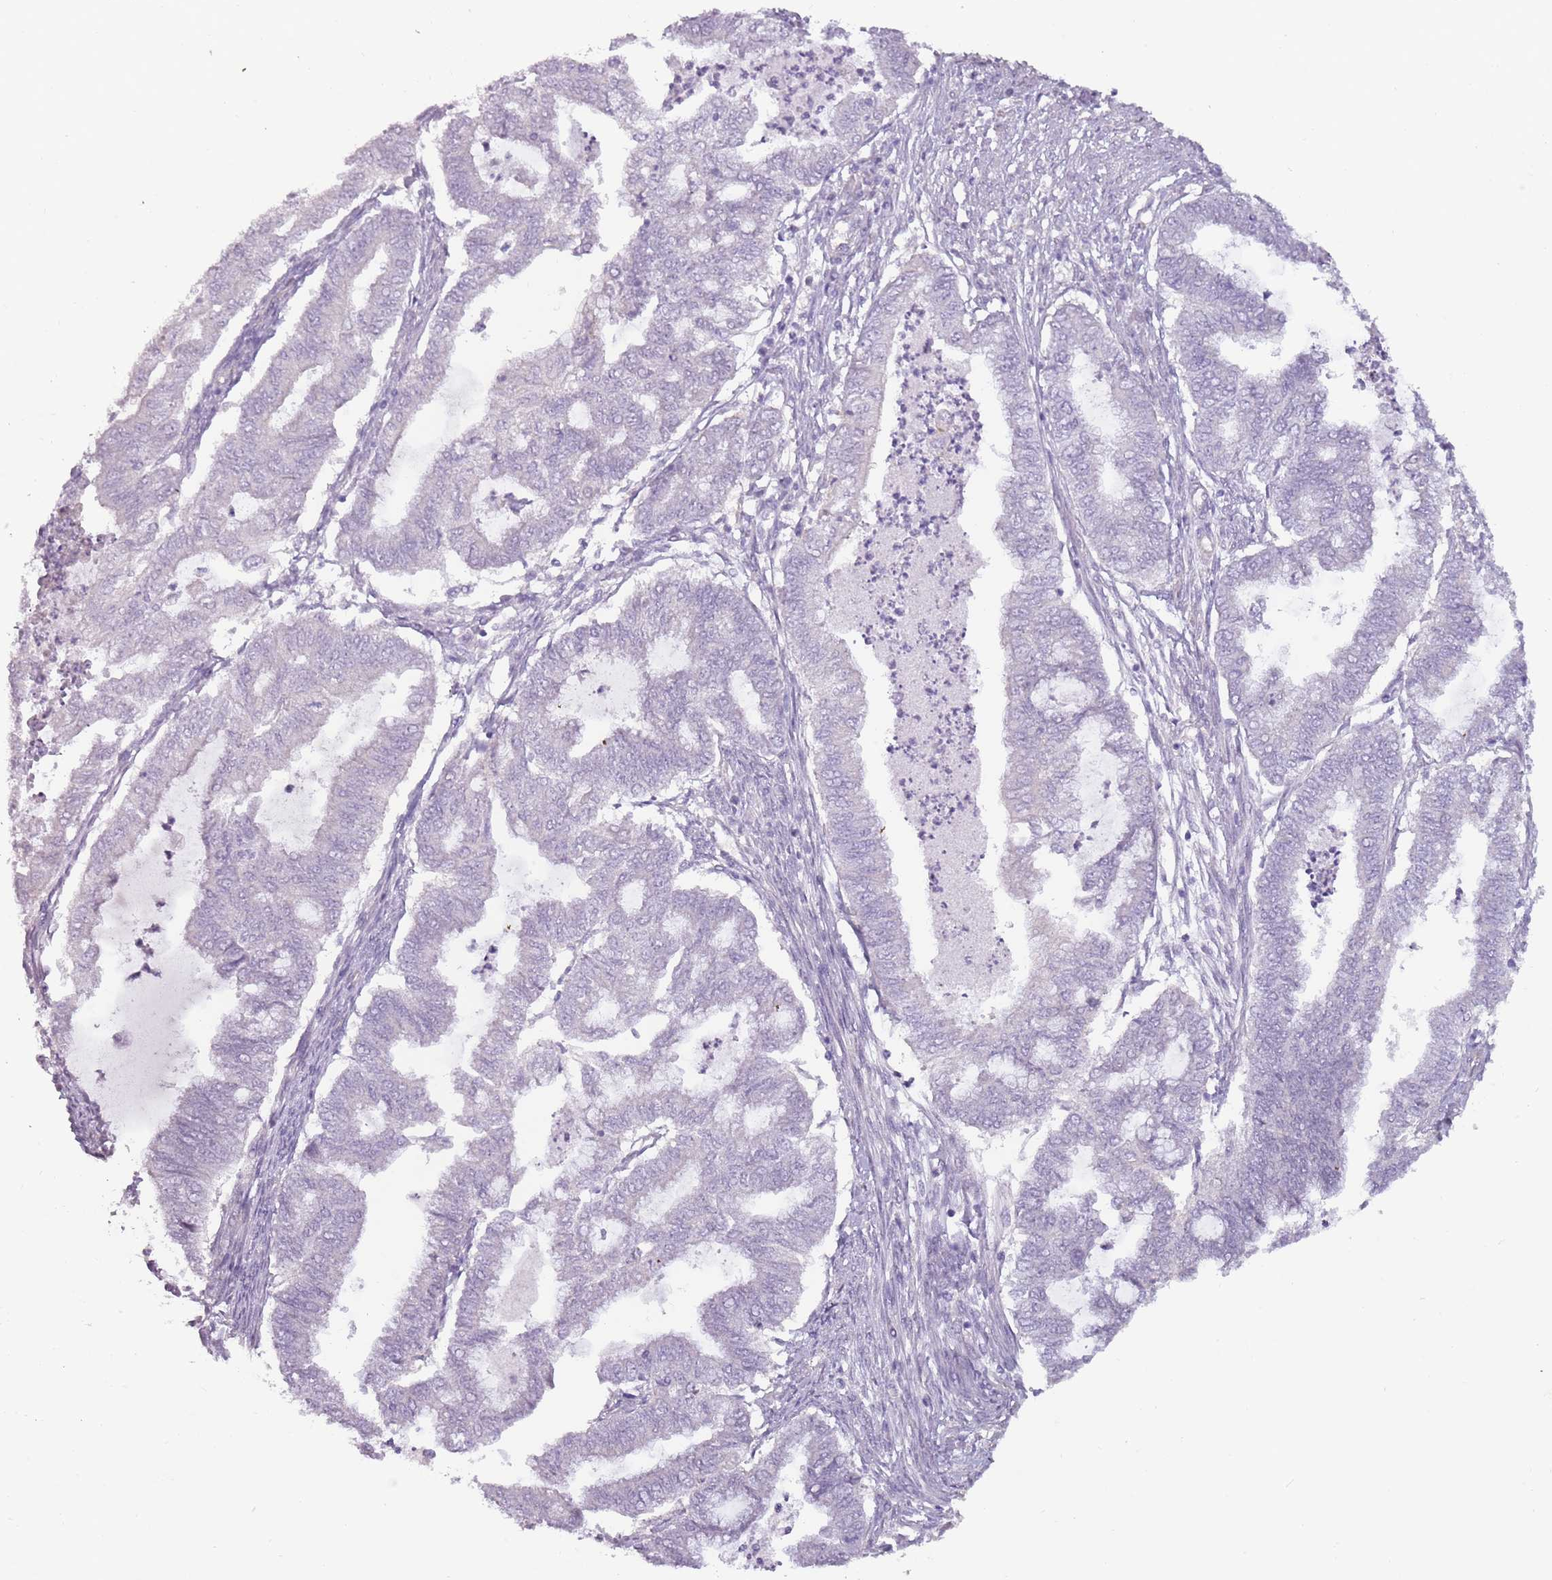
{"staining": {"intensity": "negative", "quantity": "none", "location": "none"}, "tissue": "endometrial cancer", "cell_type": "Tumor cells", "image_type": "cancer", "snomed": [{"axis": "morphology", "description": "Adenocarcinoma, NOS"}, {"axis": "topography", "description": "Endometrium"}], "caption": "Endometrial adenocarcinoma was stained to show a protein in brown. There is no significant positivity in tumor cells. (Stains: DAB (3,3'-diaminobenzidine) IHC with hematoxylin counter stain, Microscopy: brightfield microscopy at high magnification).", "gene": "RFX2", "patient": {"sex": "female", "age": 79}}